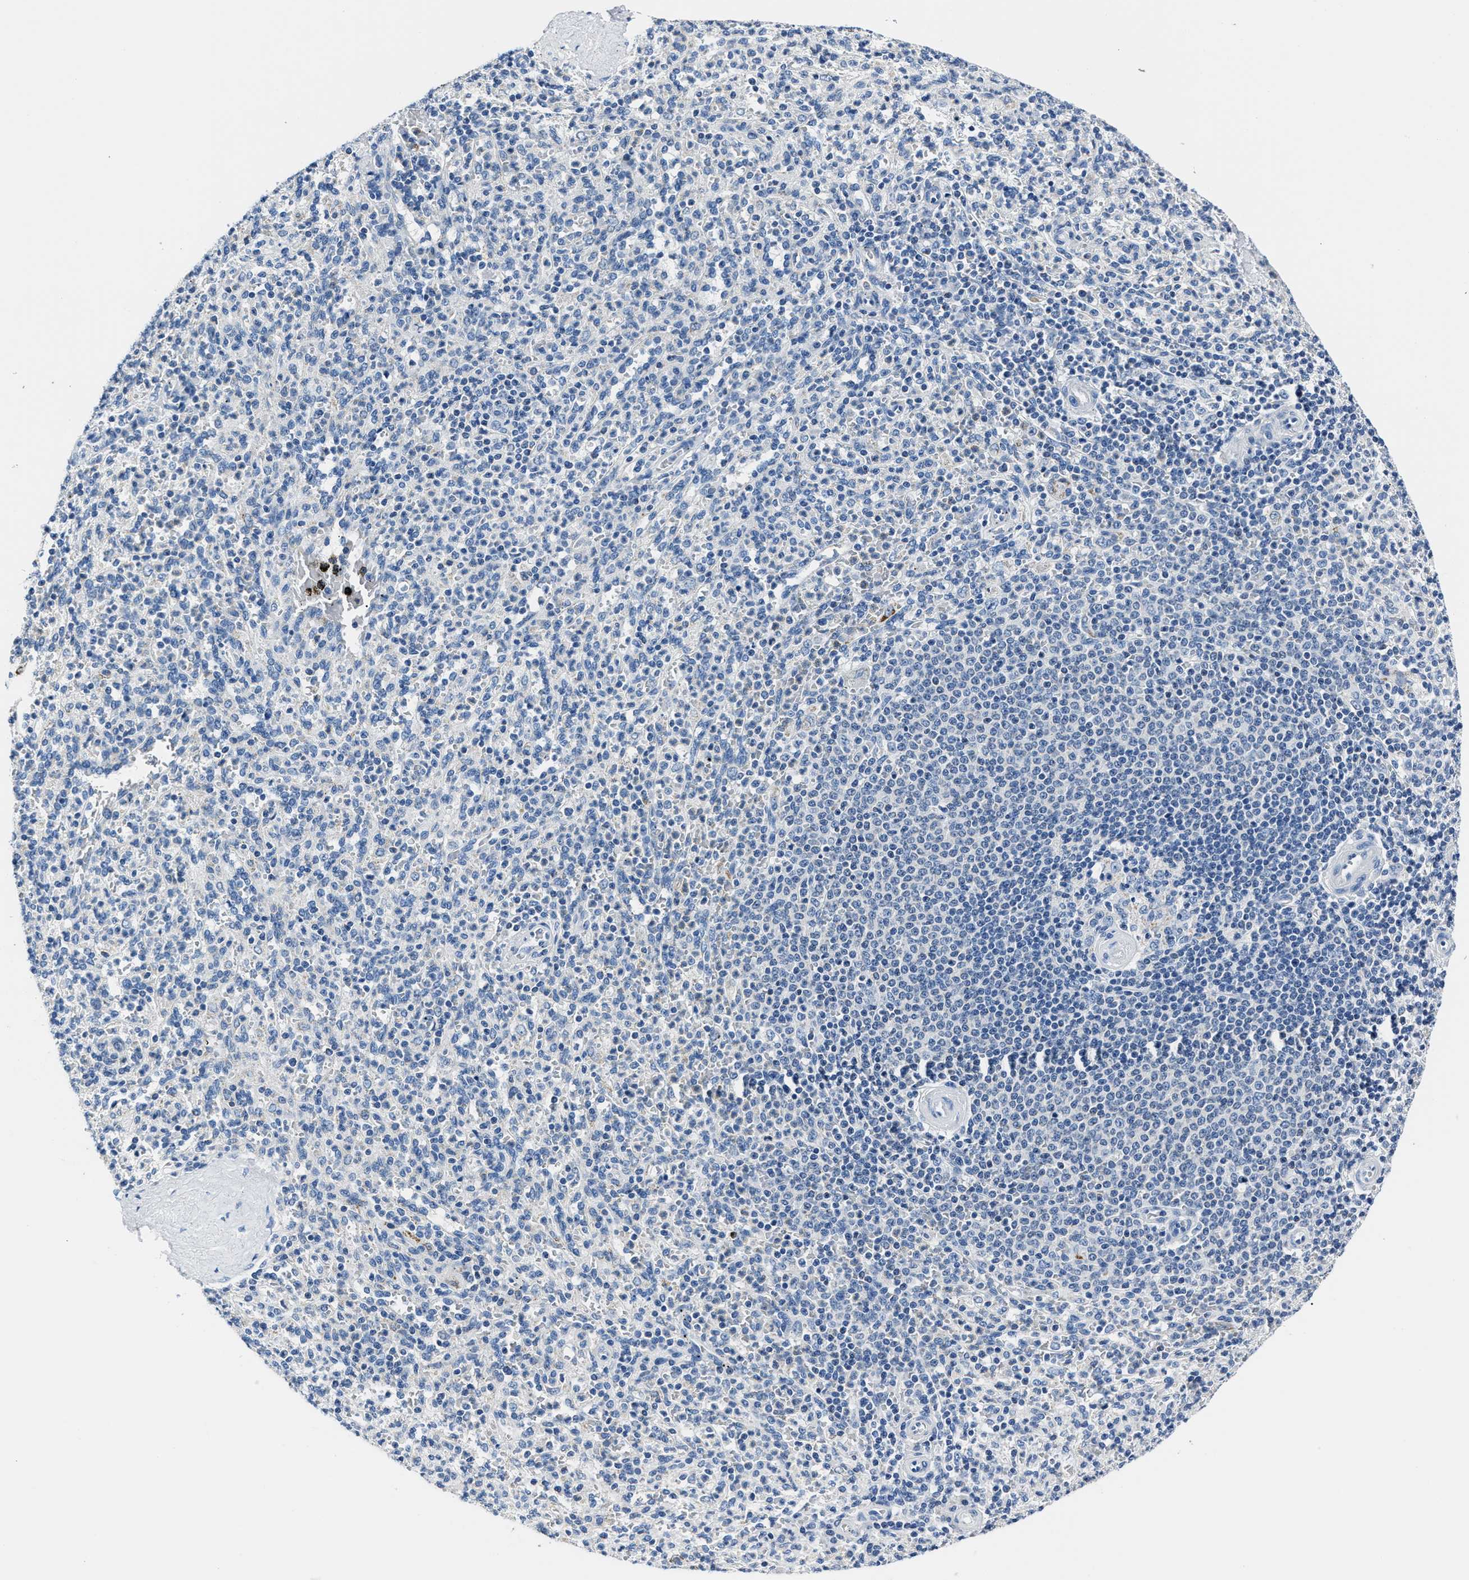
{"staining": {"intensity": "negative", "quantity": "none", "location": "none"}, "tissue": "spleen", "cell_type": "Cells in red pulp", "image_type": "normal", "snomed": [{"axis": "morphology", "description": "Normal tissue, NOS"}, {"axis": "topography", "description": "Spleen"}], "caption": "IHC histopathology image of normal spleen: spleen stained with DAB demonstrates no significant protein expression in cells in red pulp. (DAB (3,3'-diaminobenzidine) immunohistochemistry with hematoxylin counter stain).", "gene": "AMACR", "patient": {"sex": "male", "age": 36}}